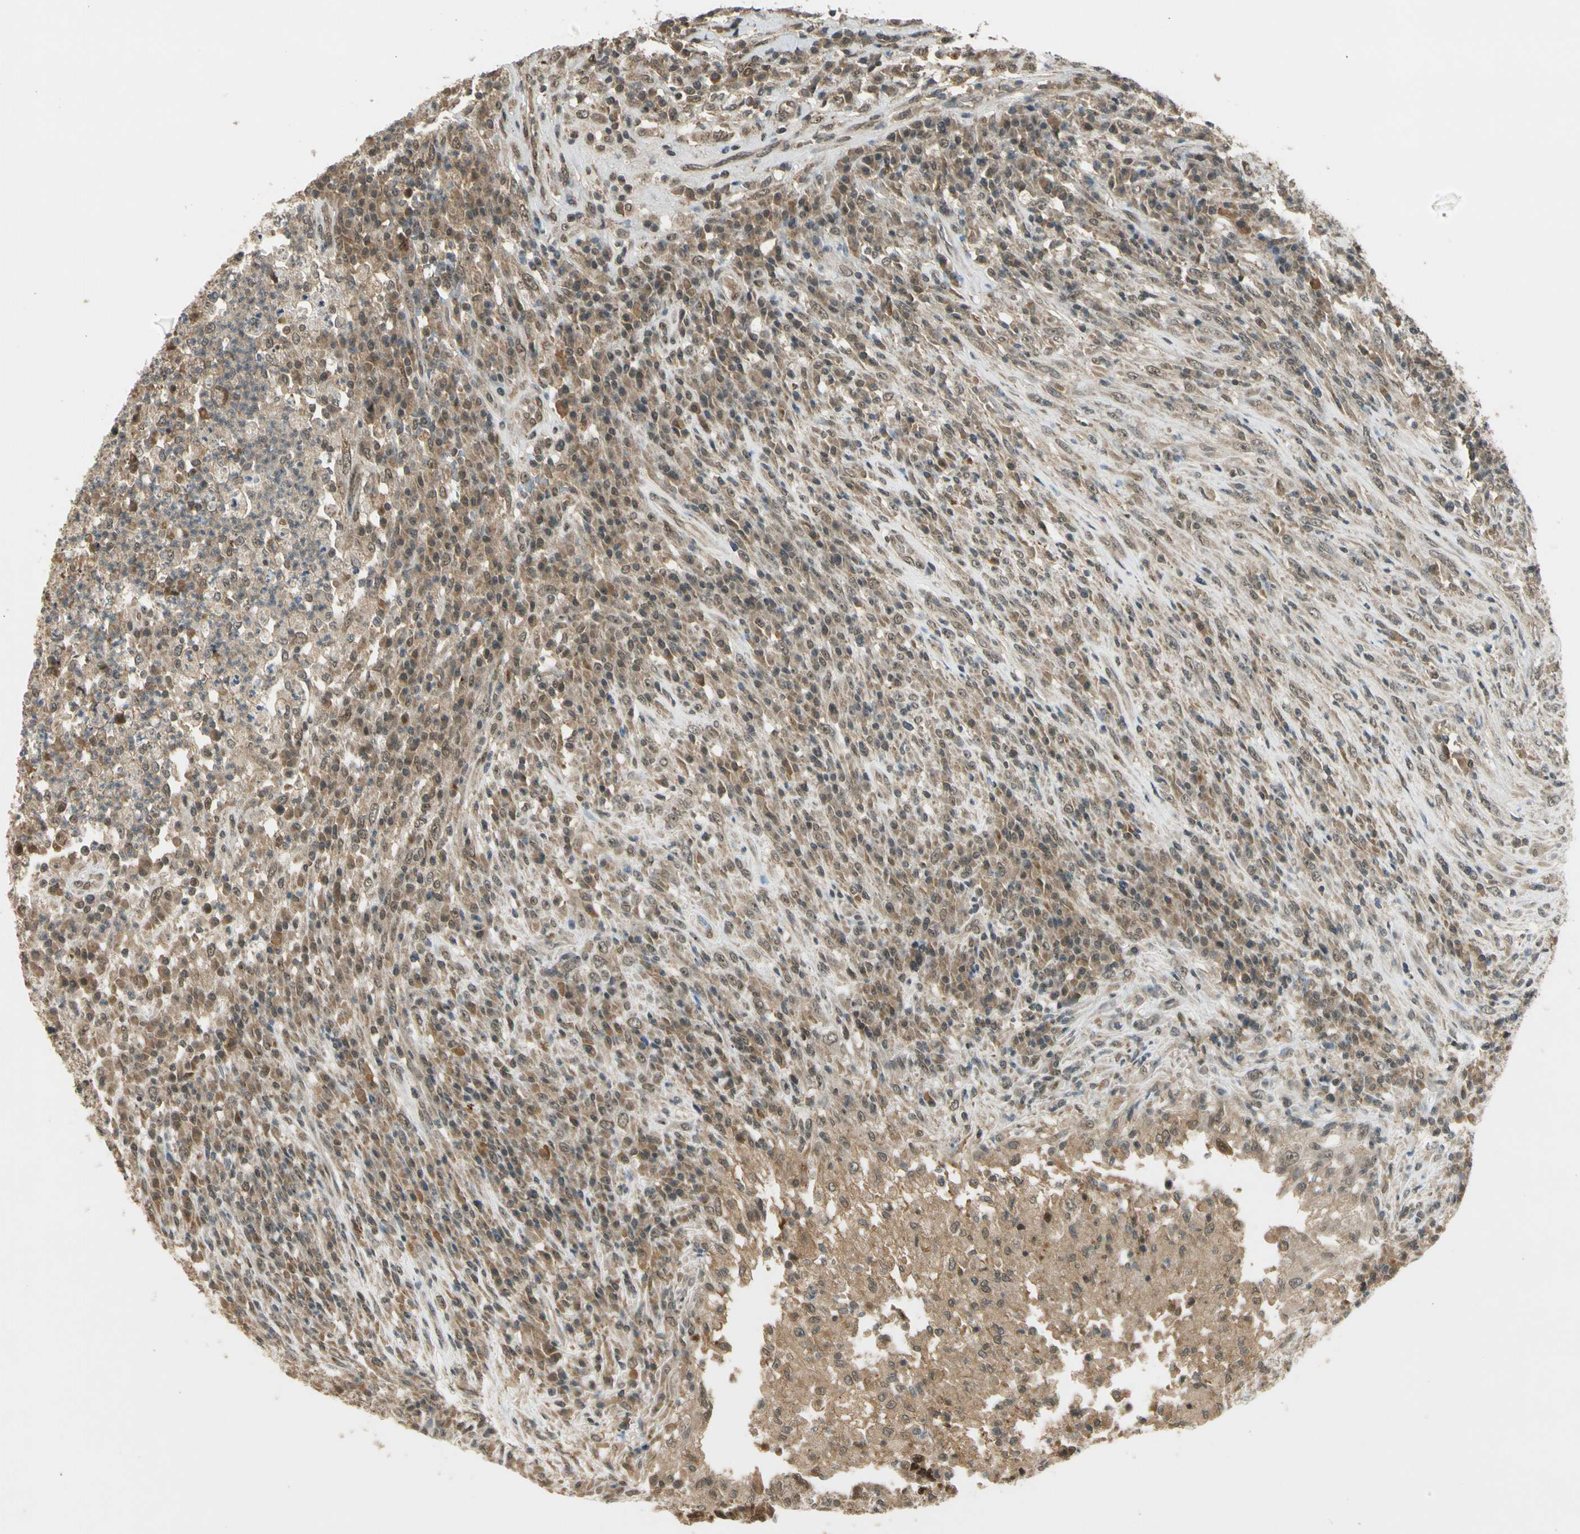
{"staining": {"intensity": "weak", "quantity": "25%-75%", "location": "cytoplasmic/membranous,nuclear"}, "tissue": "testis cancer", "cell_type": "Tumor cells", "image_type": "cancer", "snomed": [{"axis": "morphology", "description": "Necrosis, NOS"}, {"axis": "morphology", "description": "Carcinoma, Embryonal, NOS"}, {"axis": "topography", "description": "Testis"}], "caption": "An immunohistochemistry histopathology image of neoplastic tissue is shown. Protein staining in brown labels weak cytoplasmic/membranous and nuclear positivity in embryonal carcinoma (testis) within tumor cells.", "gene": "ZNF135", "patient": {"sex": "male", "age": 19}}